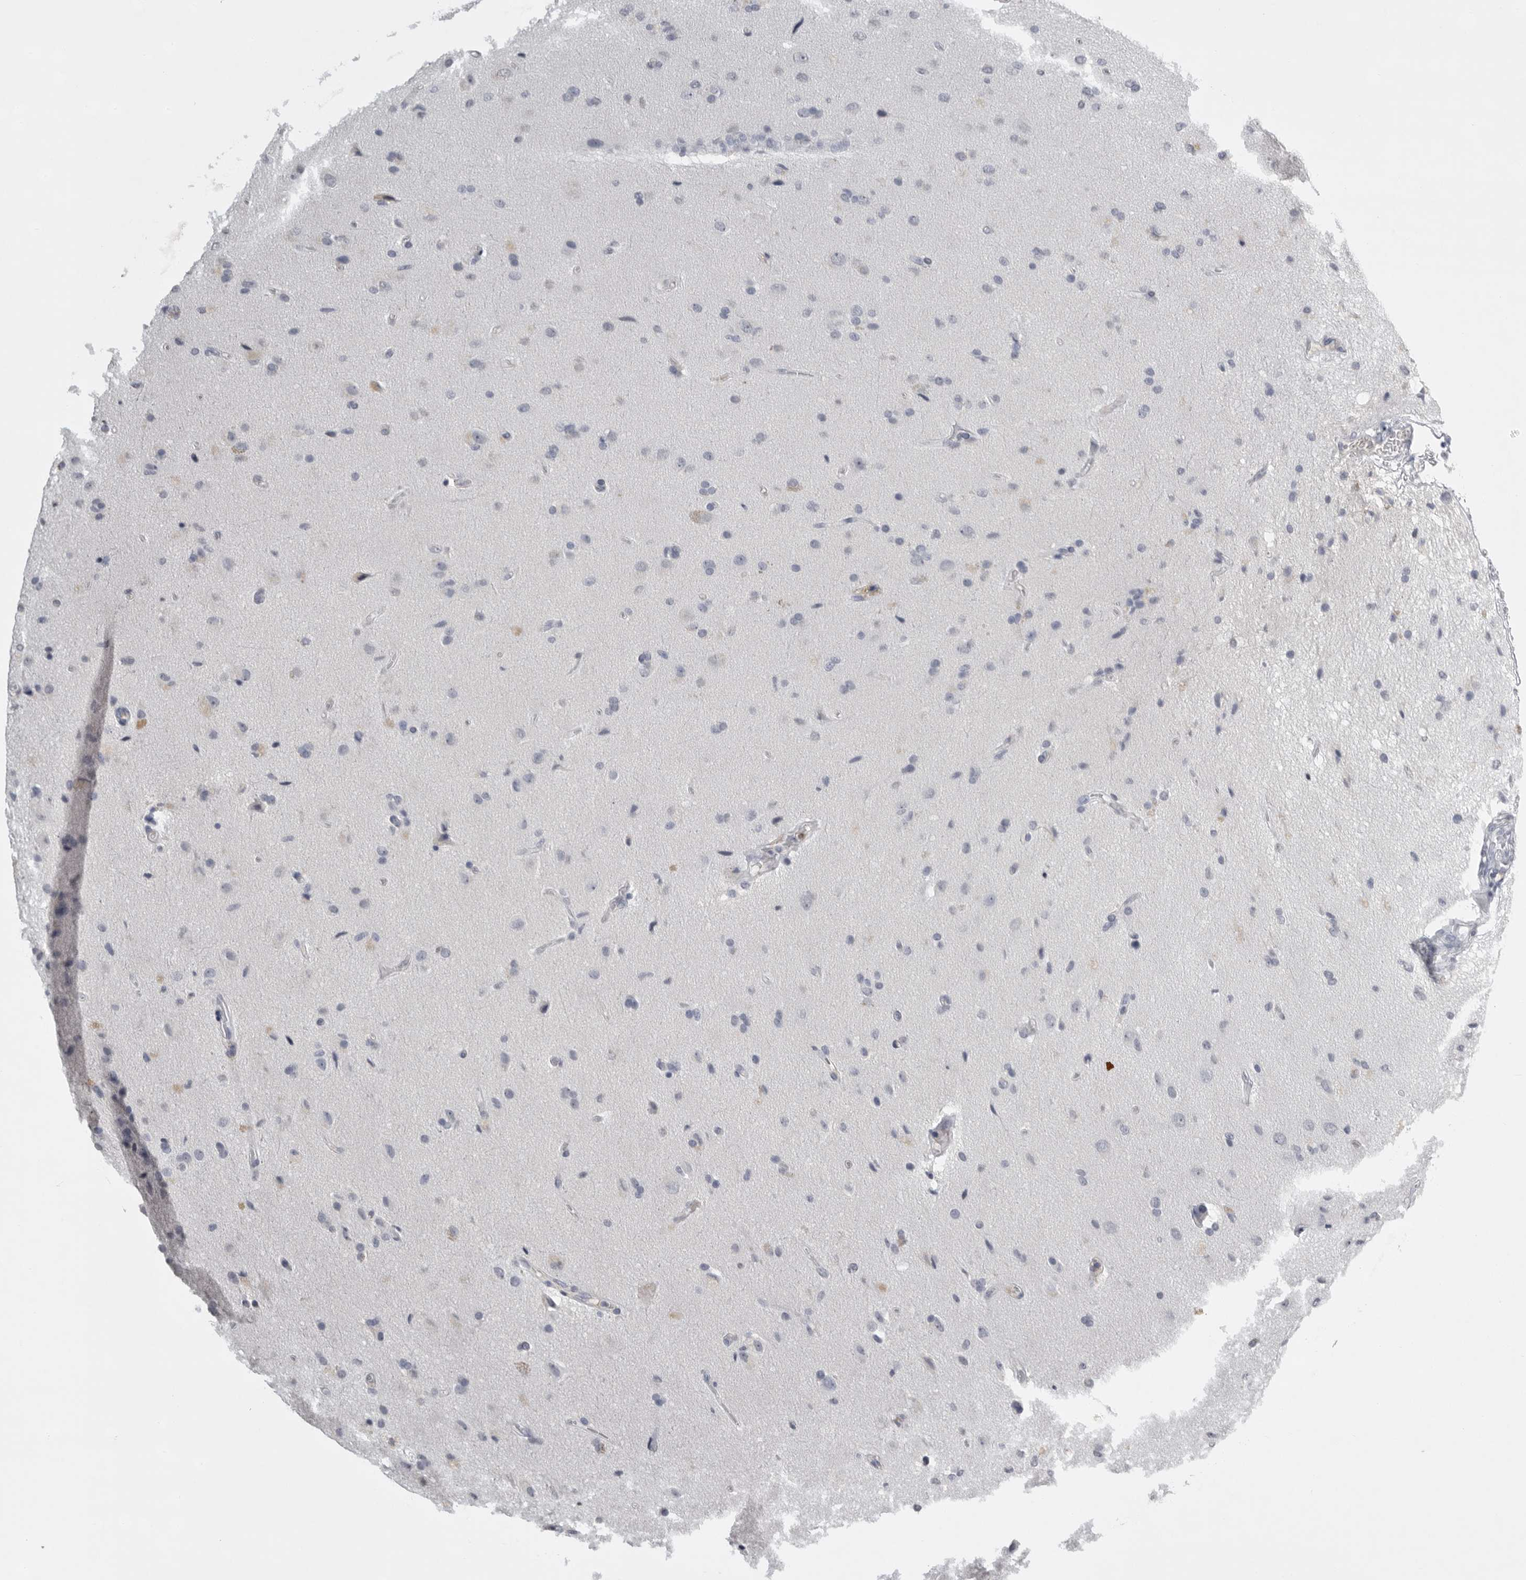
{"staining": {"intensity": "negative", "quantity": "none", "location": "none"}, "tissue": "glioma", "cell_type": "Tumor cells", "image_type": "cancer", "snomed": [{"axis": "morphology", "description": "Glioma, malignant, High grade"}, {"axis": "topography", "description": "Brain"}], "caption": "High magnification brightfield microscopy of malignant high-grade glioma stained with DAB (3,3'-diaminobenzidine) (brown) and counterstained with hematoxylin (blue): tumor cells show no significant staining.", "gene": "GNLY", "patient": {"sex": "male", "age": 72}}